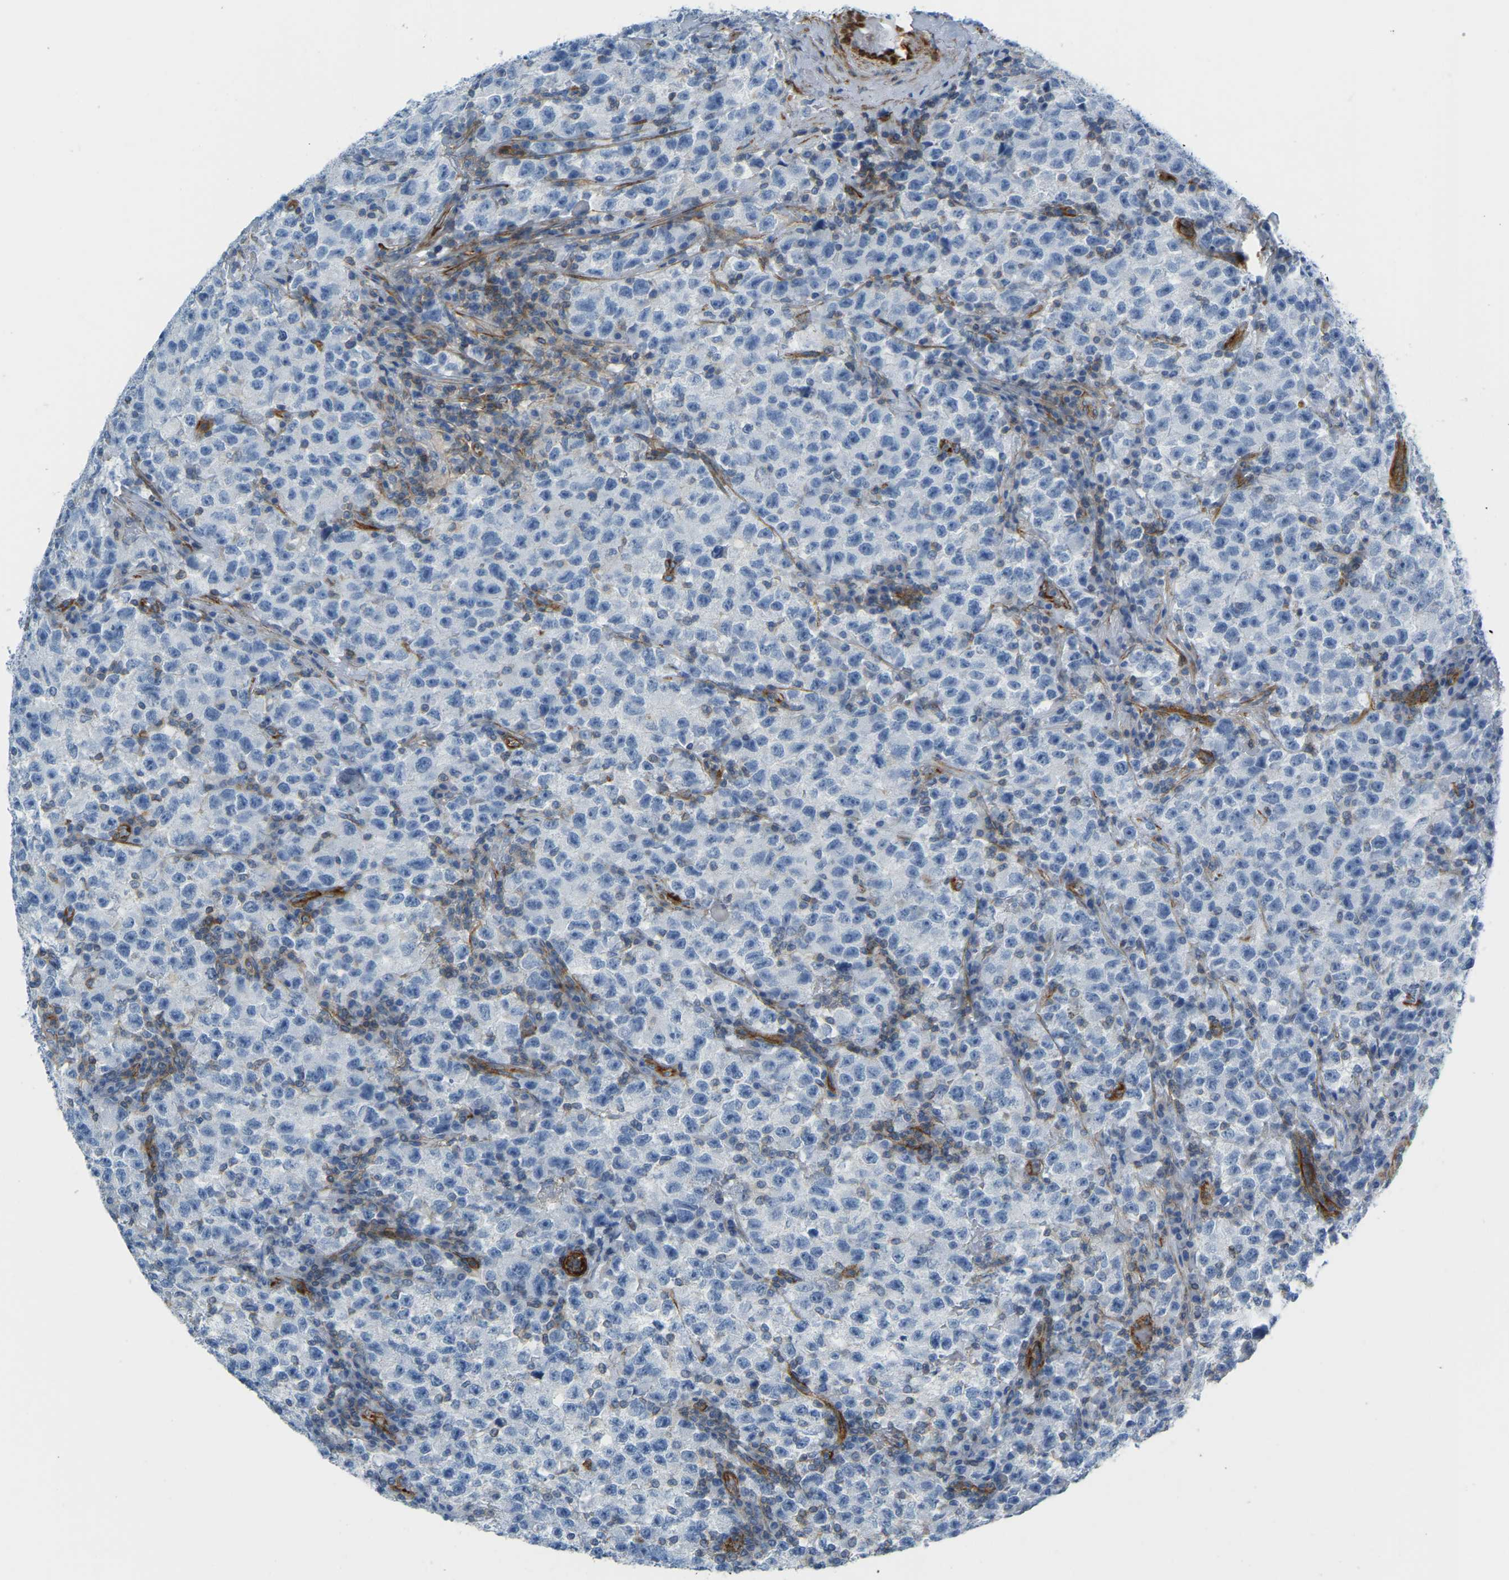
{"staining": {"intensity": "negative", "quantity": "none", "location": "none"}, "tissue": "testis cancer", "cell_type": "Tumor cells", "image_type": "cancer", "snomed": [{"axis": "morphology", "description": "Seminoma, NOS"}, {"axis": "topography", "description": "Testis"}], "caption": "Tumor cells are negative for protein expression in human seminoma (testis). The staining was performed using DAB (3,3'-diaminobenzidine) to visualize the protein expression in brown, while the nuclei were stained in blue with hematoxylin (Magnification: 20x).", "gene": "MYL3", "patient": {"sex": "male", "age": 22}}